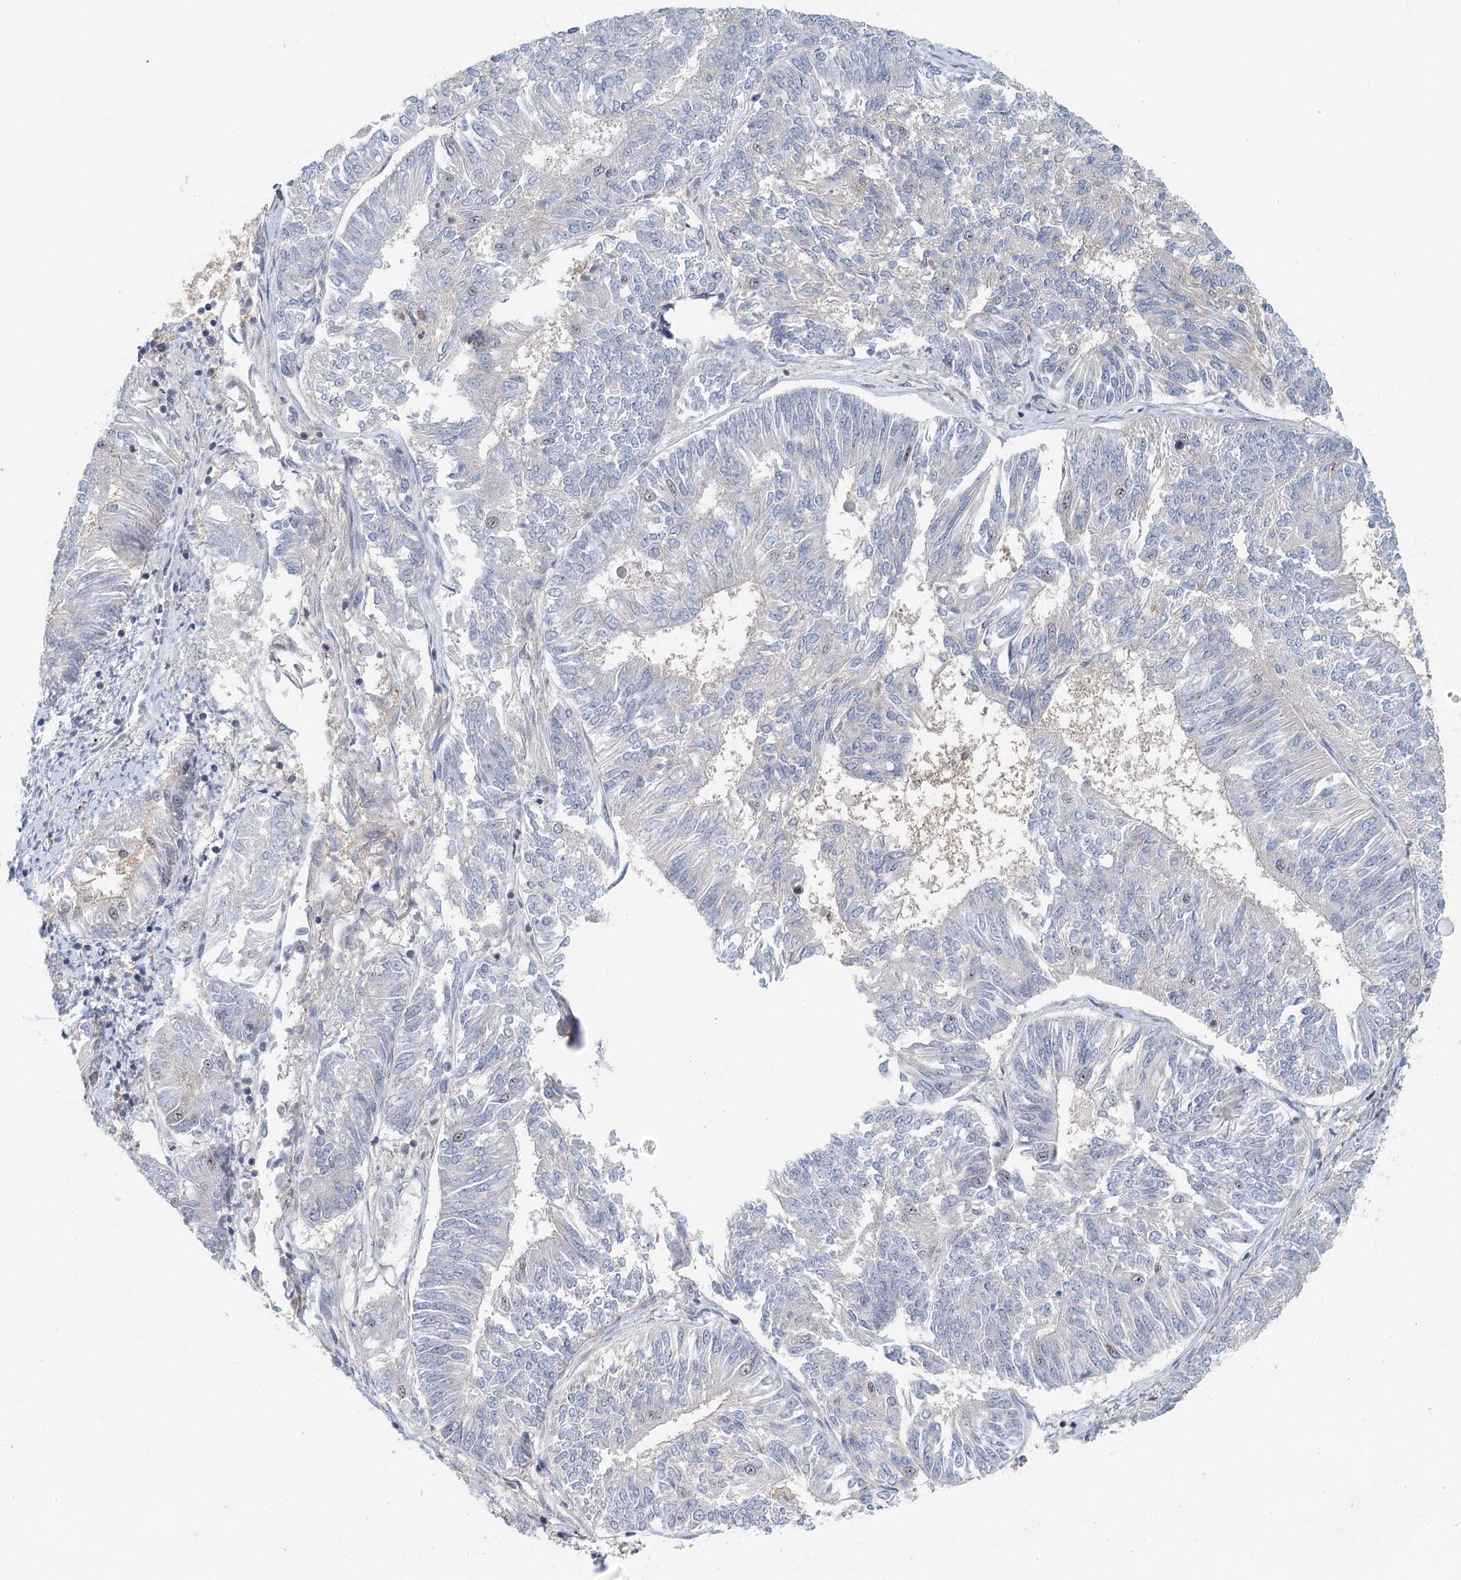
{"staining": {"intensity": "negative", "quantity": "none", "location": "none"}, "tissue": "endometrial cancer", "cell_type": "Tumor cells", "image_type": "cancer", "snomed": [{"axis": "morphology", "description": "Adenocarcinoma, NOS"}, {"axis": "topography", "description": "Endometrium"}], "caption": "Immunohistochemical staining of human endometrial cancer (adenocarcinoma) demonstrates no significant staining in tumor cells.", "gene": "CDC42SE2", "patient": {"sex": "female", "age": 58}}